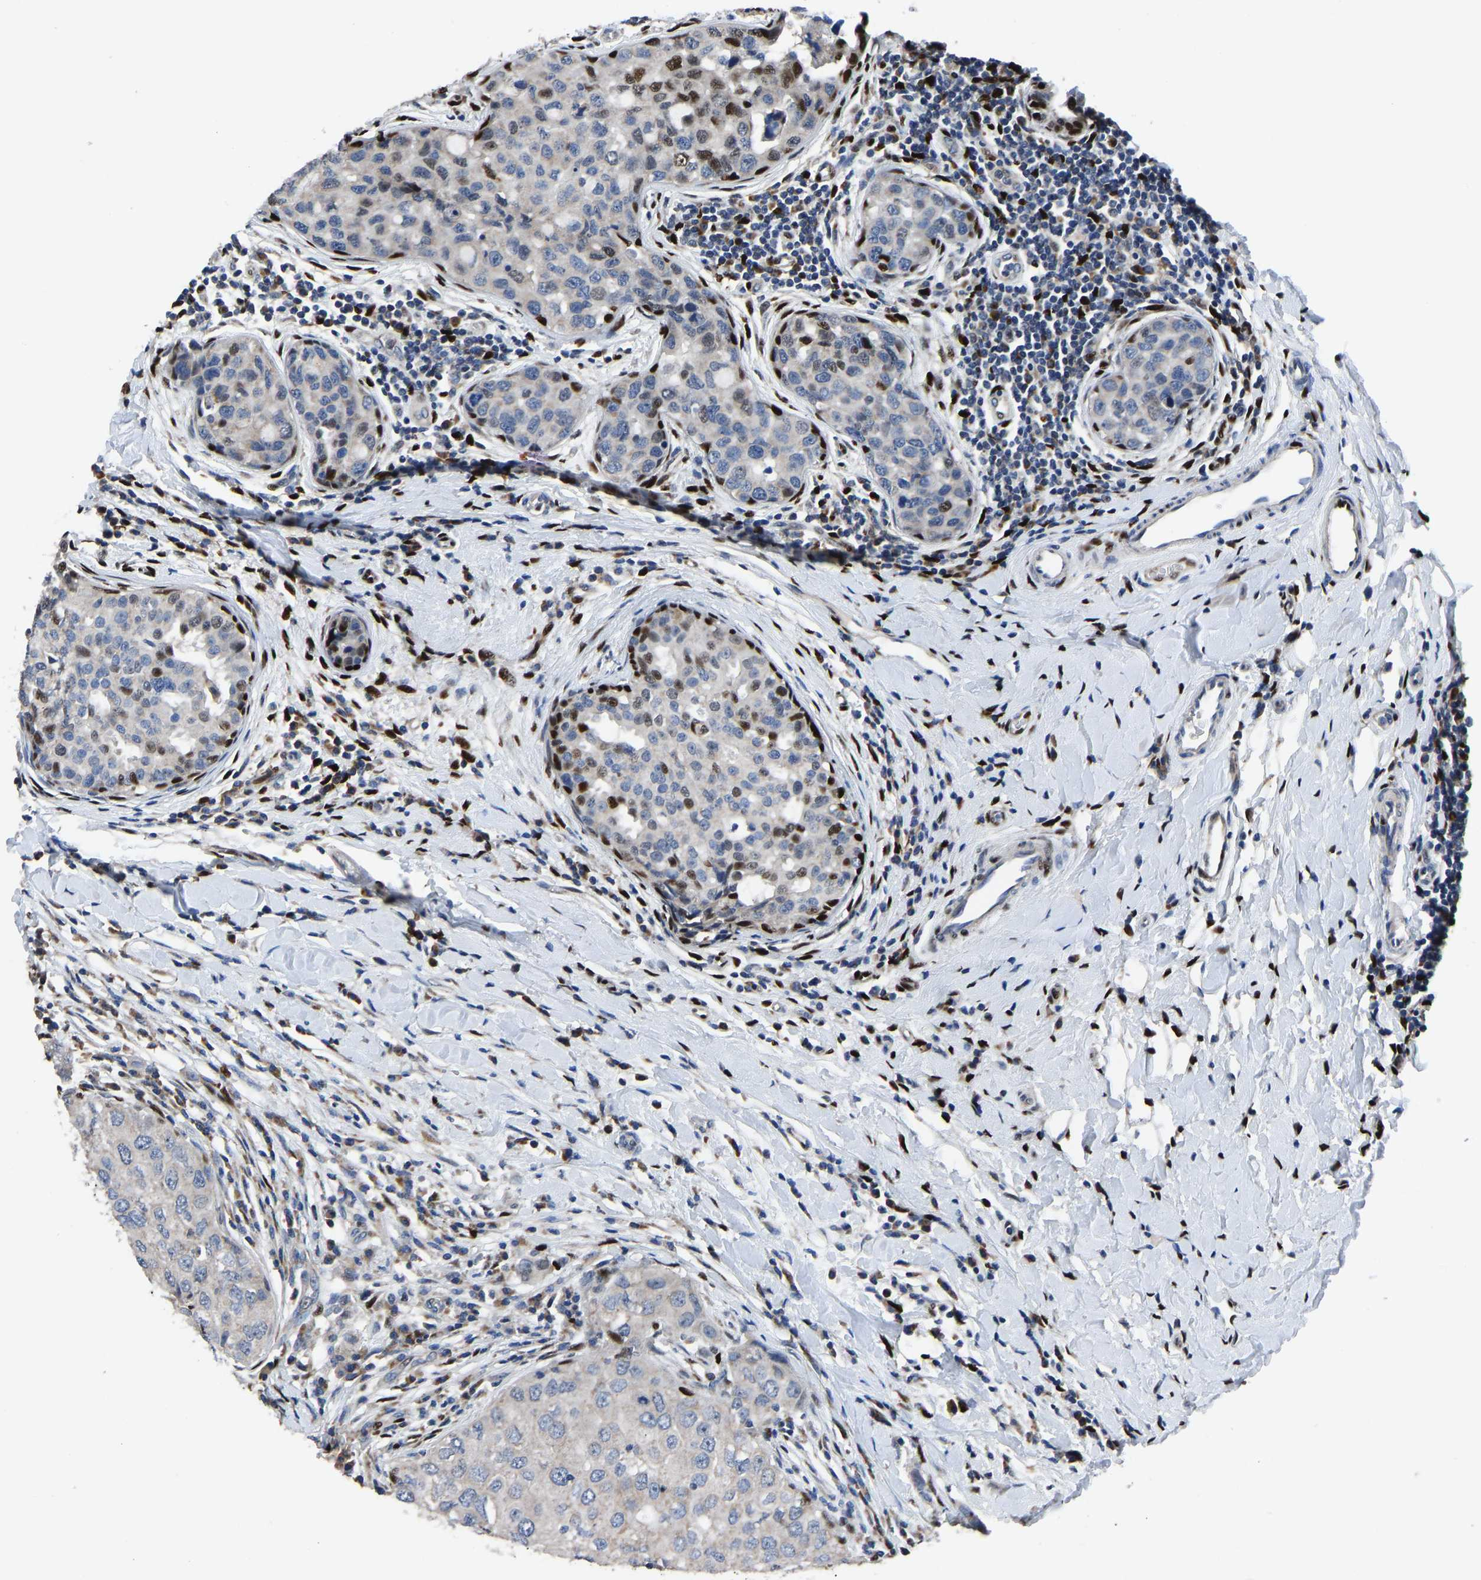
{"staining": {"intensity": "moderate", "quantity": "<25%", "location": "nuclear"}, "tissue": "breast cancer", "cell_type": "Tumor cells", "image_type": "cancer", "snomed": [{"axis": "morphology", "description": "Duct carcinoma"}, {"axis": "topography", "description": "Breast"}], "caption": "About <25% of tumor cells in human breast intraductal carcinoma reveal moderate nuclear protein positivity as visualized by brown immunohistochemical staining.", "gene": "EGR1", "patient": {"sex": "female", "age": 27}}